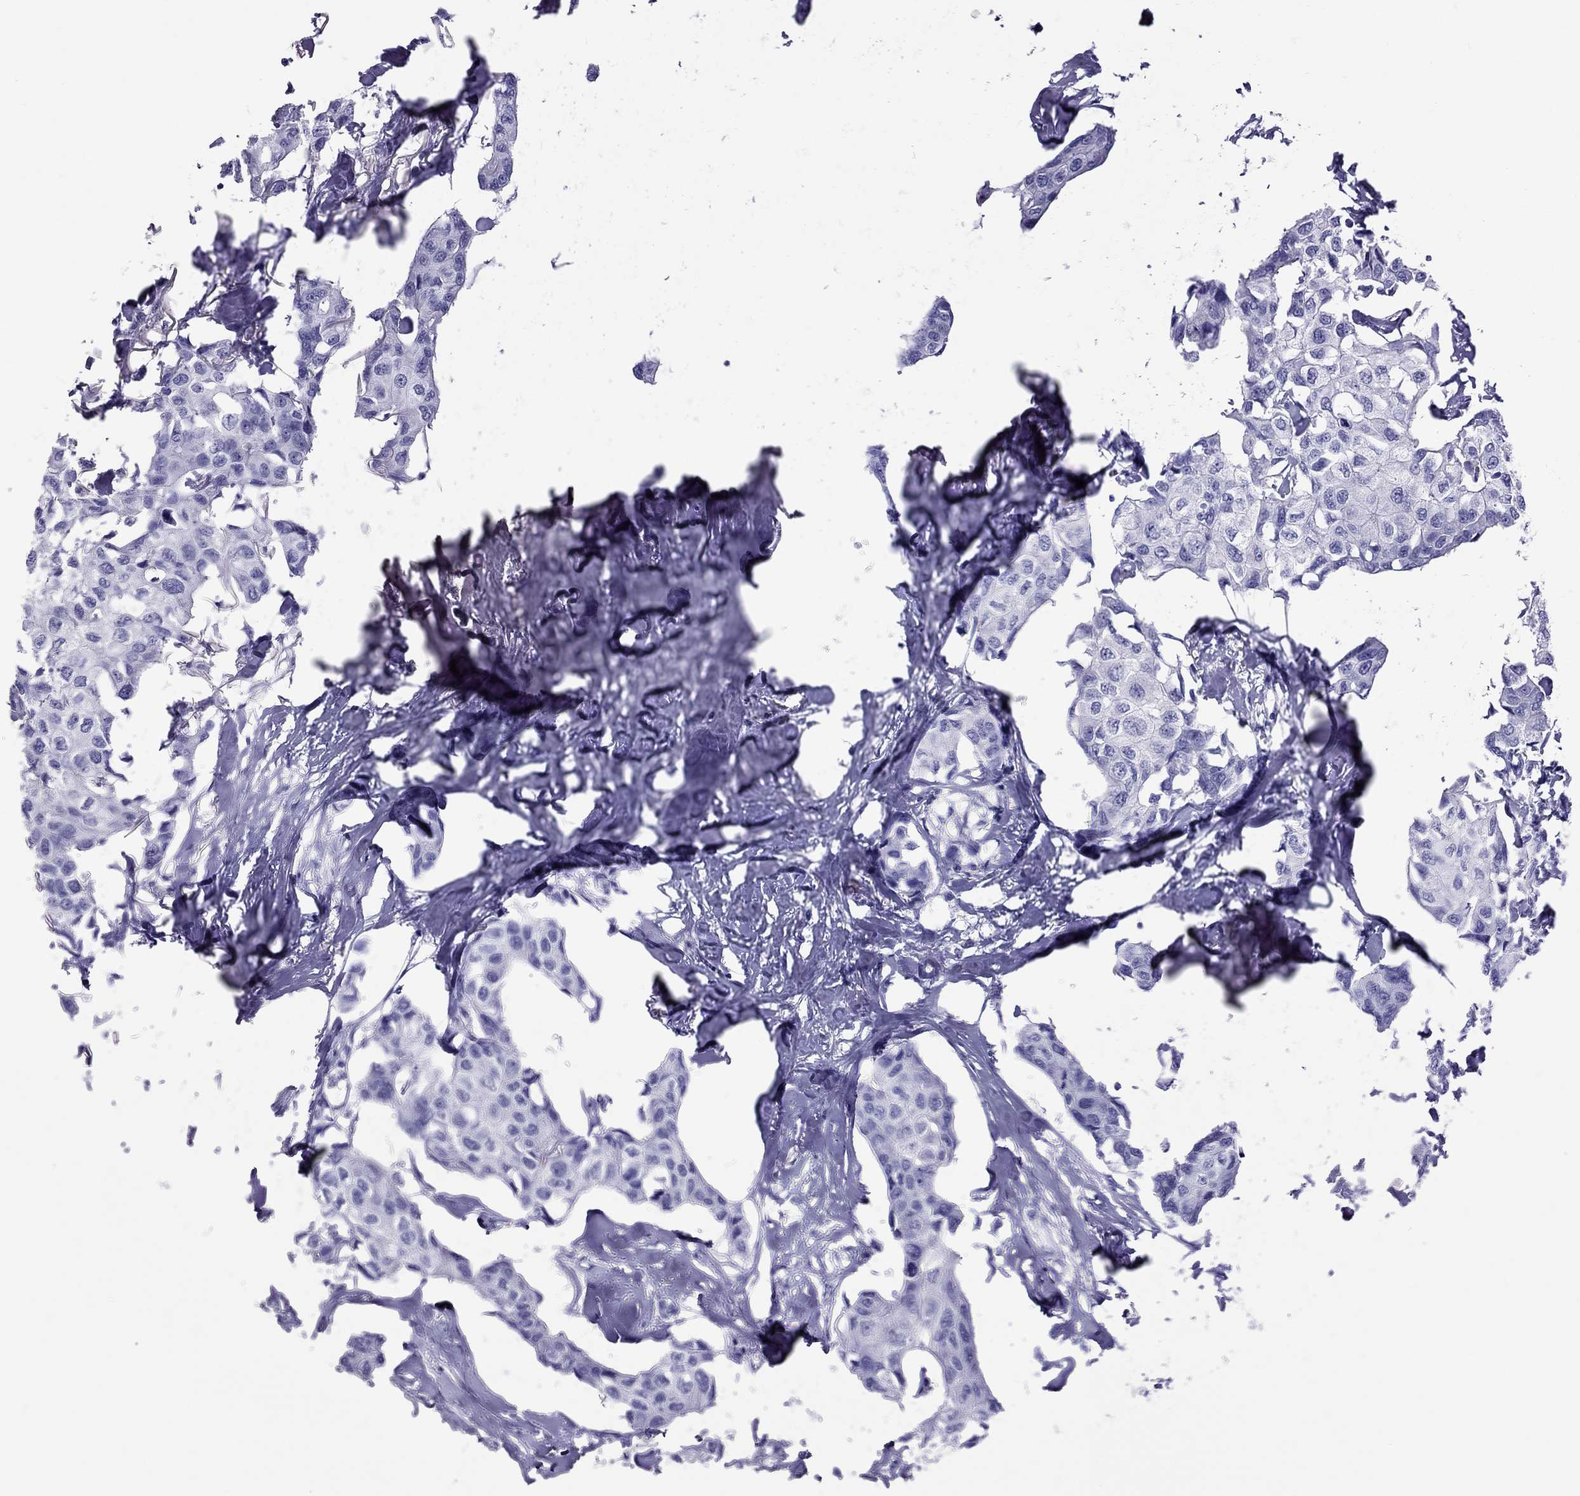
{"staining": {"intensity": "negative", "quantity": "none", "location": "none"}, "tissue": "breast cancer", "cell_type": "Tumor cells", "image_type": "cancer", "snomed": [{"axis": "morphology", "description": "Duct carcinoma"}, {"axis": "topography", "description": "Breast"}], "caption": "Tumor cells are negative for brown protein staining in breast cancer.", "gene": "SCART1", "patient": {"sex": "female", "age": 80}}